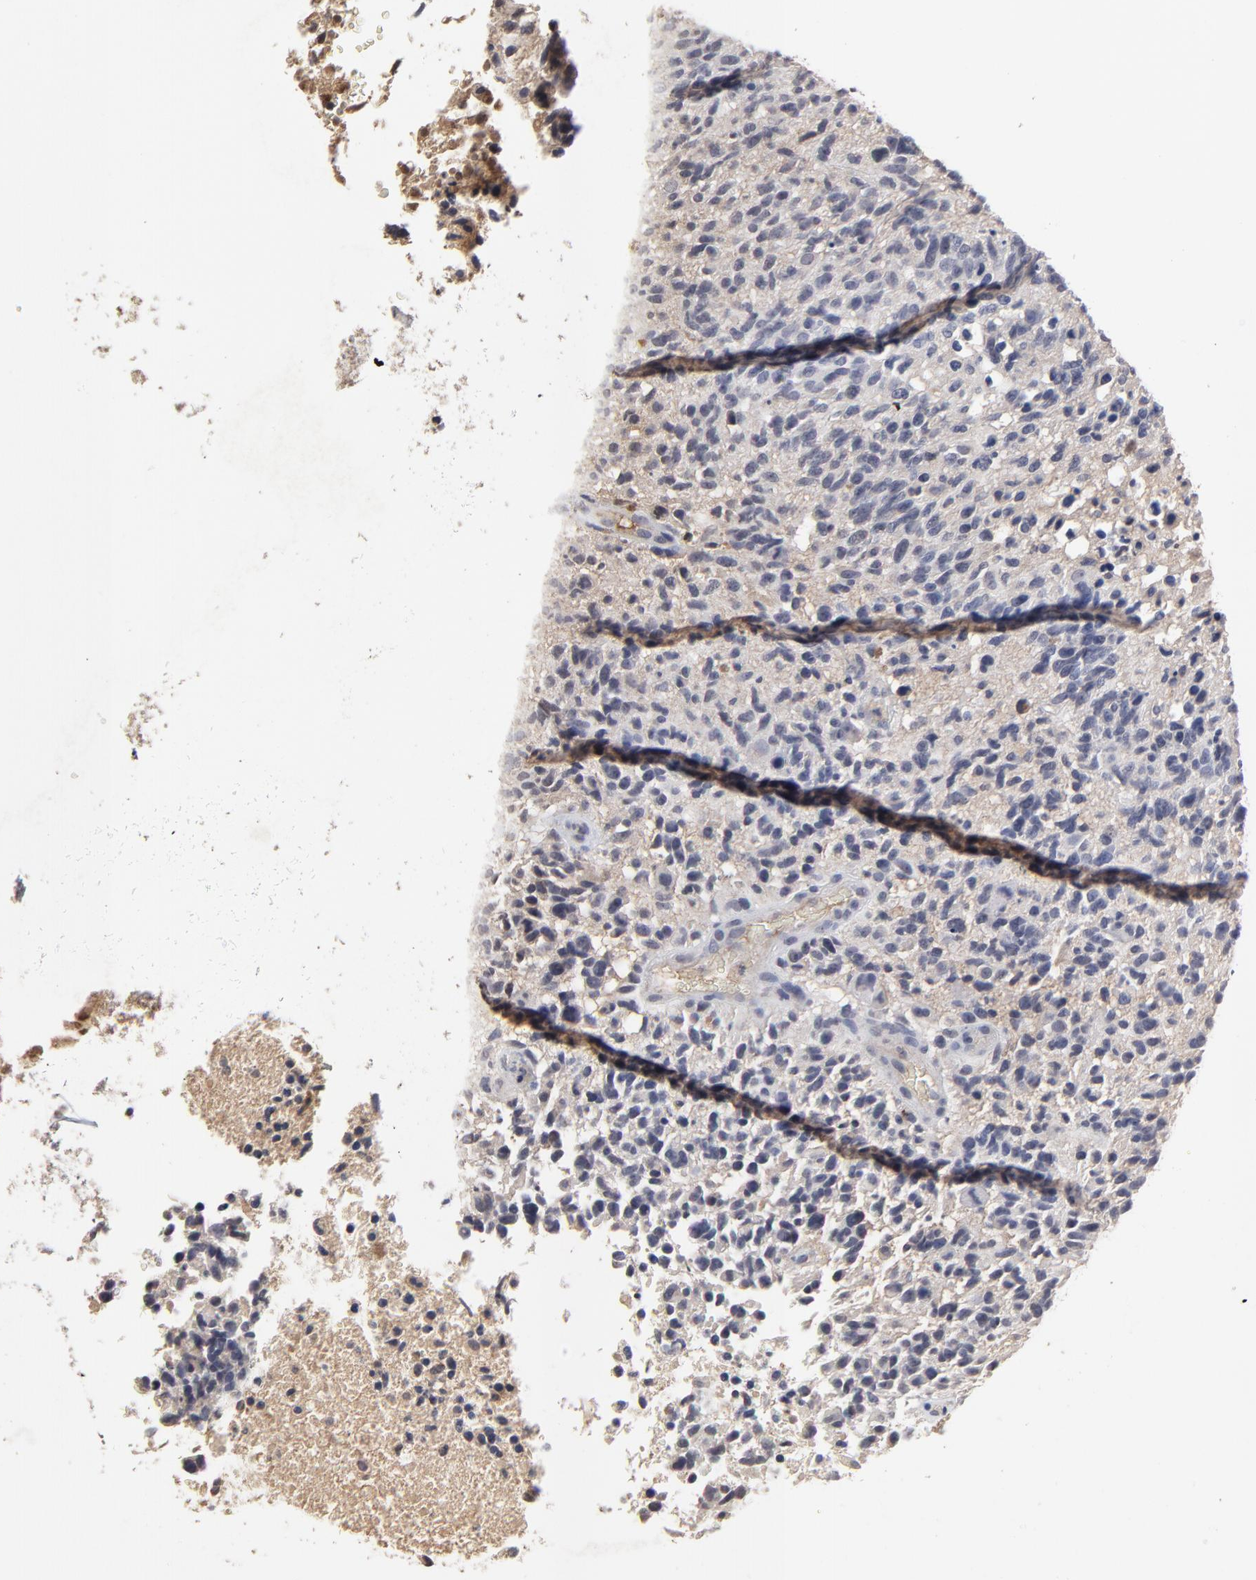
{"staining": {"intensity": "negative", "quantity": "none", "location": "none"}, "tissue": "glioma", "cell_type": "Tumor cells", "image_type": "cancer", "snomed": [{"axis": "morphology", "description": "Glioma, malignant, High grade"}, {"axis": "topography", "description": "Brain"}], "caption": "The photomicrograph demonstrates no significant staining in tumor cells of malignant glioma (high-grade).", "gene": "VPREB3", "patient": {"sex": "male", "age": 72}}